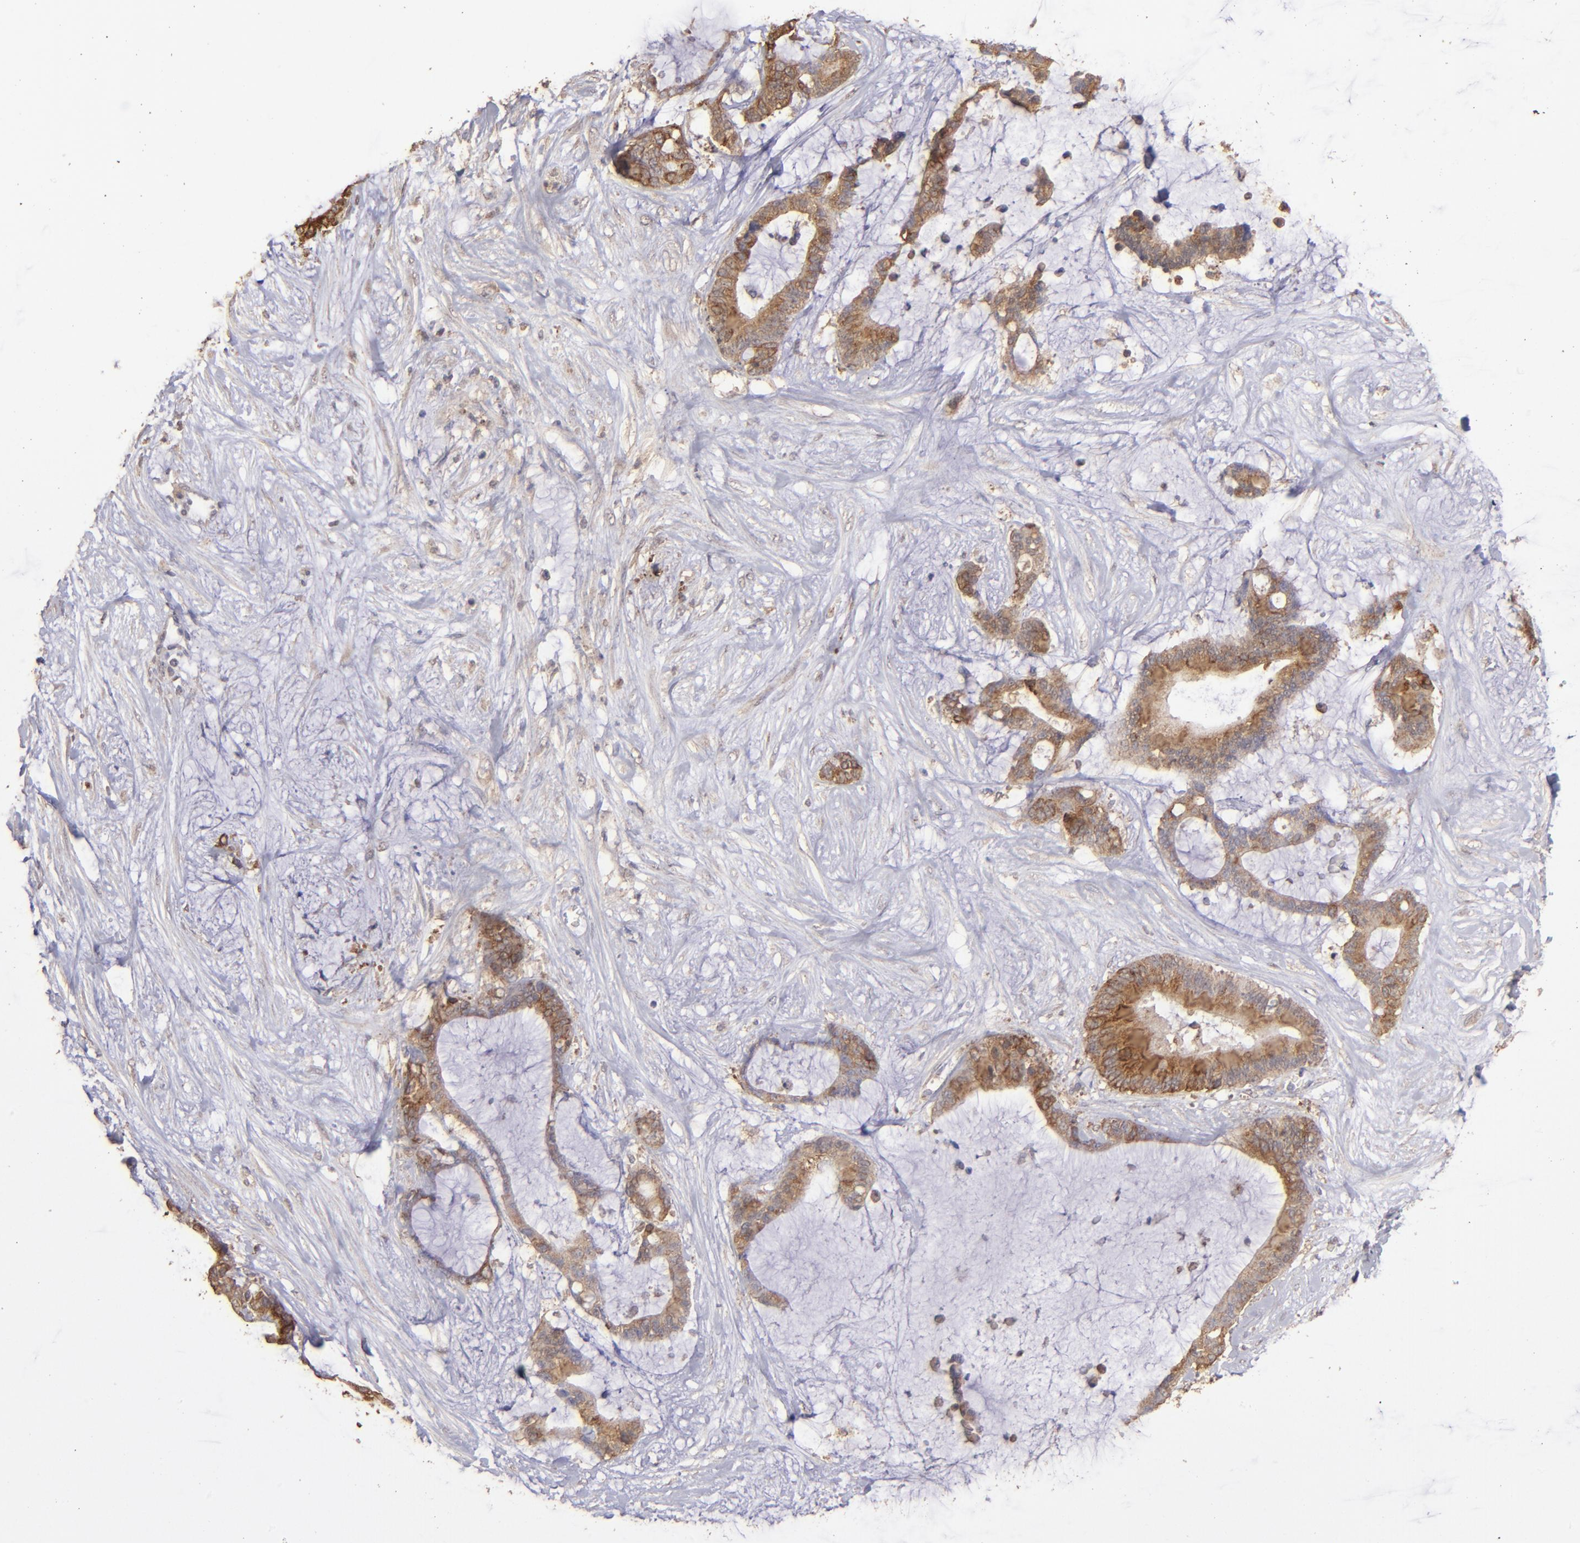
{"staining": {"intensity": "moderate", "quantity": ">75%", "location": "cytoplasmic/membranous"}, "tissue": "liver cancer", "cell_type": "Tumor cells", "image_type": "cancer", "snomed": [{"axis": "morphology", "description": "Cholangiocarcinoma"}, {"axis": "topography", "description": "Liver"}], "caption": "This photomicrograph reveals IHC staining of human liver cholangiocarcinoma, with medium moderate cytoplasmic/membranous positivity in approximately >75% of tumor cells.", "gene": "FAT1", "patient": {"sex": "female", "age": 73}}